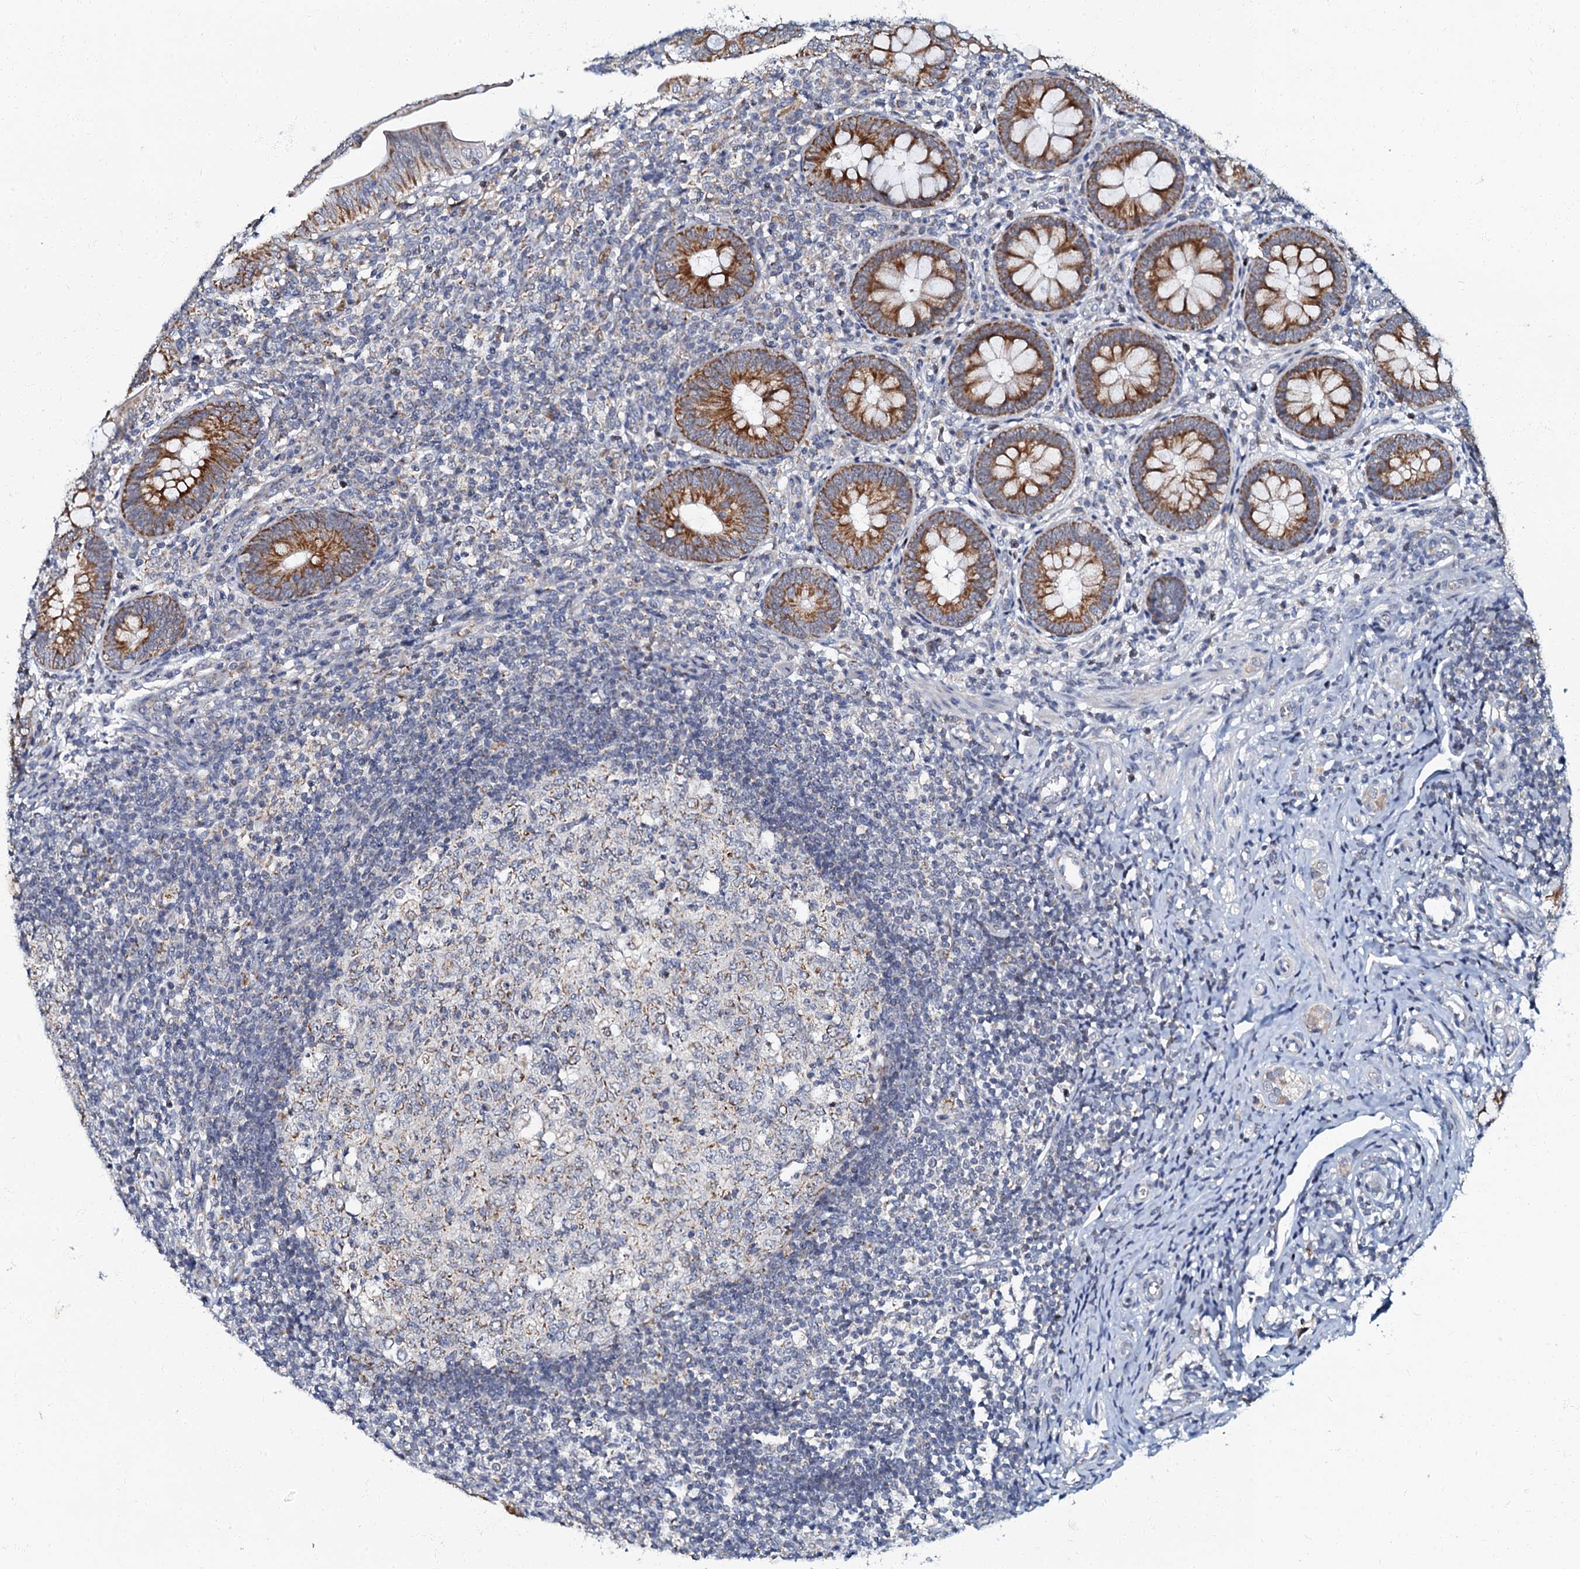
{"staining": {"intensity": "strong", "quantity": ">75%", "location": "cytoplasmic/membranous"}, "tissue": "appendix", "cell_type": "Glandular cells", "image_type": "normal", "snomed": [{"axis": "morphology", "description": "Normal tissue, NOS"}, {"axis": "topography", "description": "Appendix"}], "caption": "Protein staining of benign appendix demonstrates strong cytoplasmic/membranous staining in about >75% of glandular cells. Using DAB (brown) and hematoxylin (blue) stains, captured at high magnification using brightfield microscopy.", "gene": "MRPL51", "patient": {"sex": "male", "age": 14}}